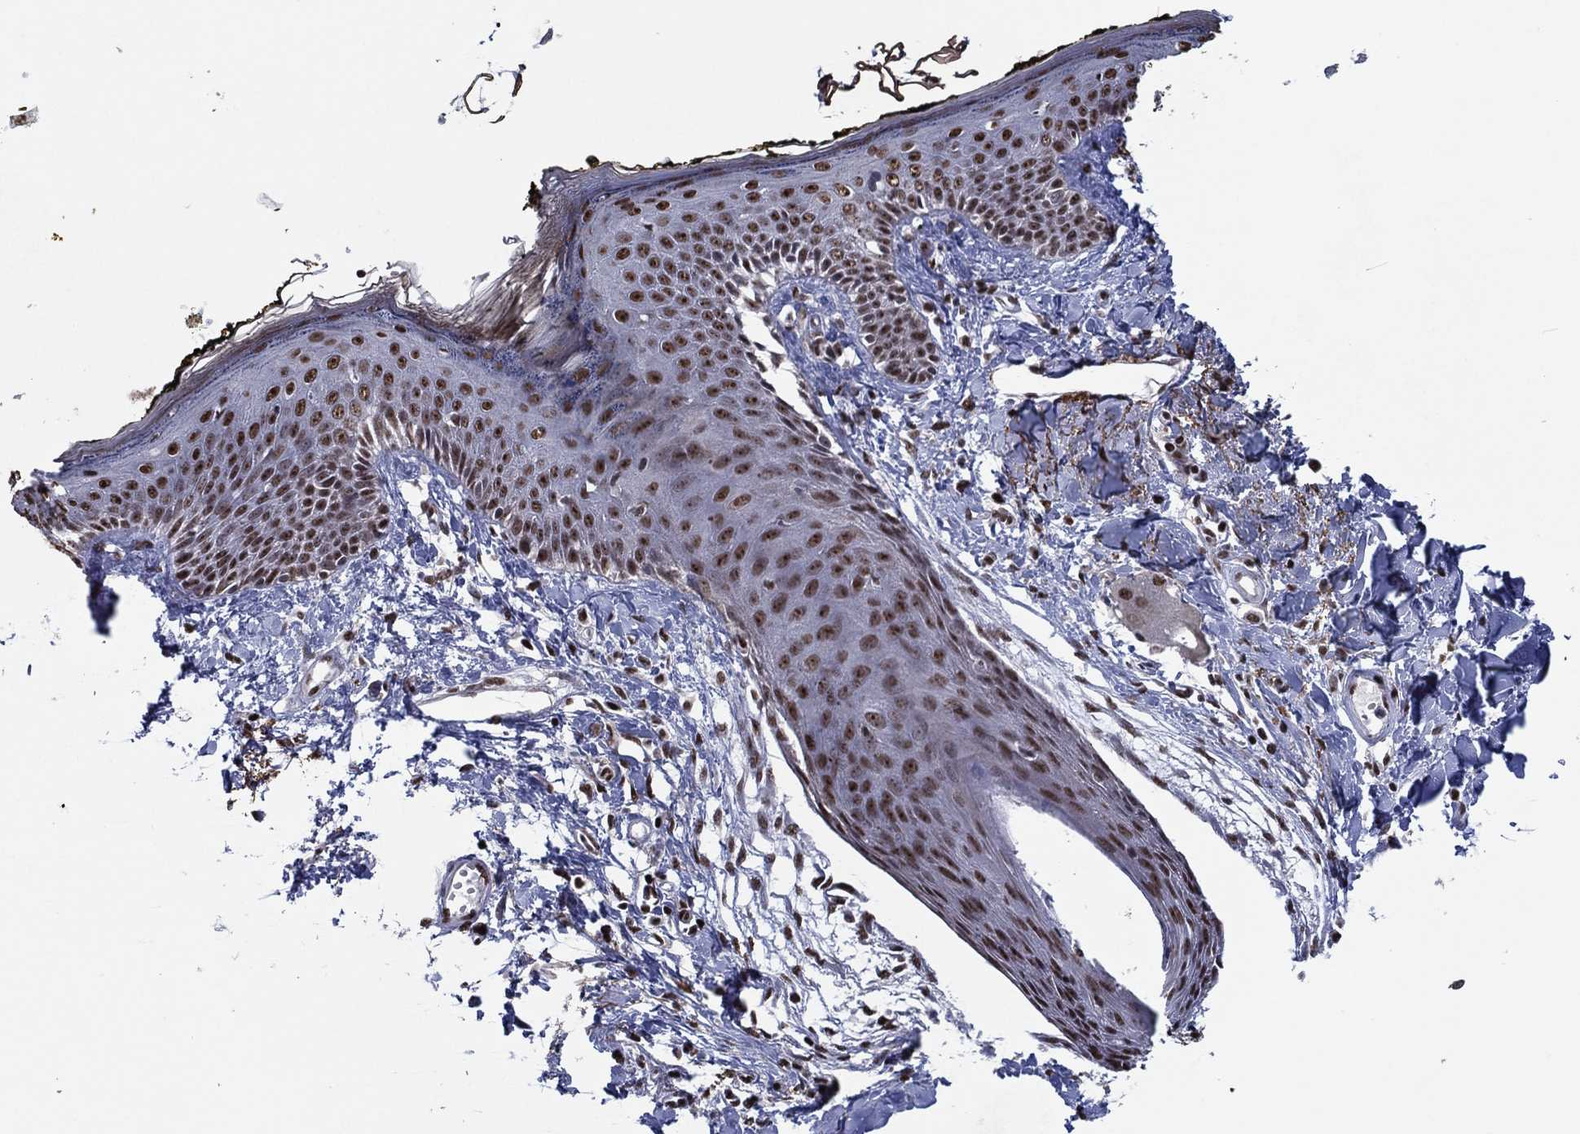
{"staining": {"intensity": "strong", "quantity": ">75%", "location": "nuclear"}, "tissue": "skin", "cell_type": "Fibroblasts", "image_type": "normal", "snomed": [{"axis": "morphology", "description": "Normal tissue, NOS"}, {"axis": "topography", "description": "Skin"}], "caption": "Protein staining of normal skin displays strong nuclear expression in about >75% of fibroblasts. The staining is performed using DAB brown chromogen to label protein expression. The nuclei are counter-stained blue using hematoxylin.", "gene": "ZBTB42", "patient": {"sex": "male", "age": 76}}